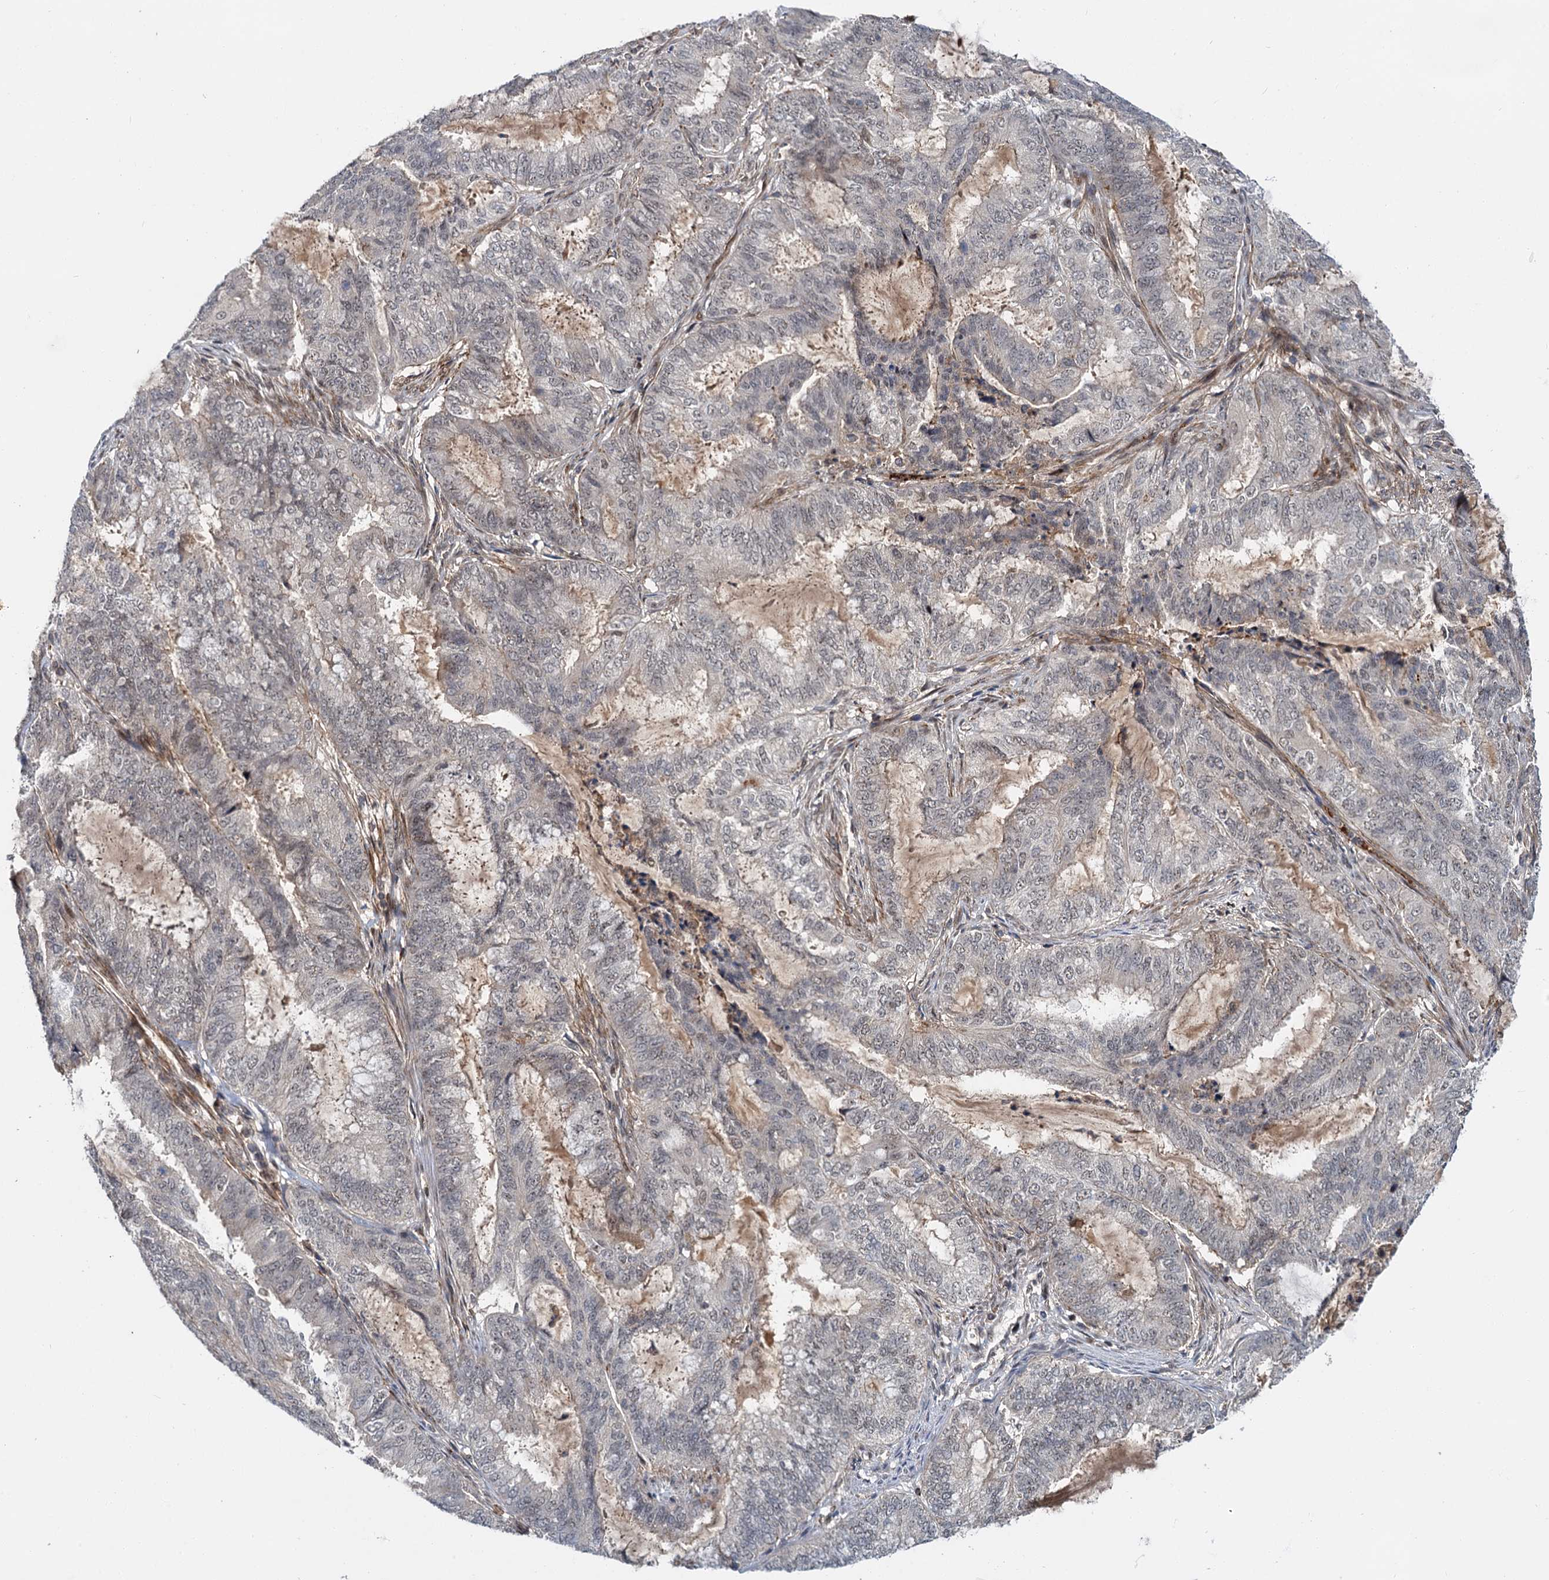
{"staining": {"intensity": "weak", "quantity": "<25%", "location": "nuclear"}, "tissue": "endometrial cancer", "cell_type": "Tumor cells", "image_type": "cancer", "snomed": [{"axis": "morphology", "description": "Adenocarcinoma, NOS"}, {"axis": "topography", "description": "Endometrium"}], "caption": "Tumor cells are negative for protein expression in human adenocarcinoma (endometrial). The staining was performed using DAB to visualize the protein expression in brown, while the nuclei were stained in blue with hematoxylin (Magnification: 20x).", "gene": "MBD6", "patient": {"sex": "female", "age": 51}}